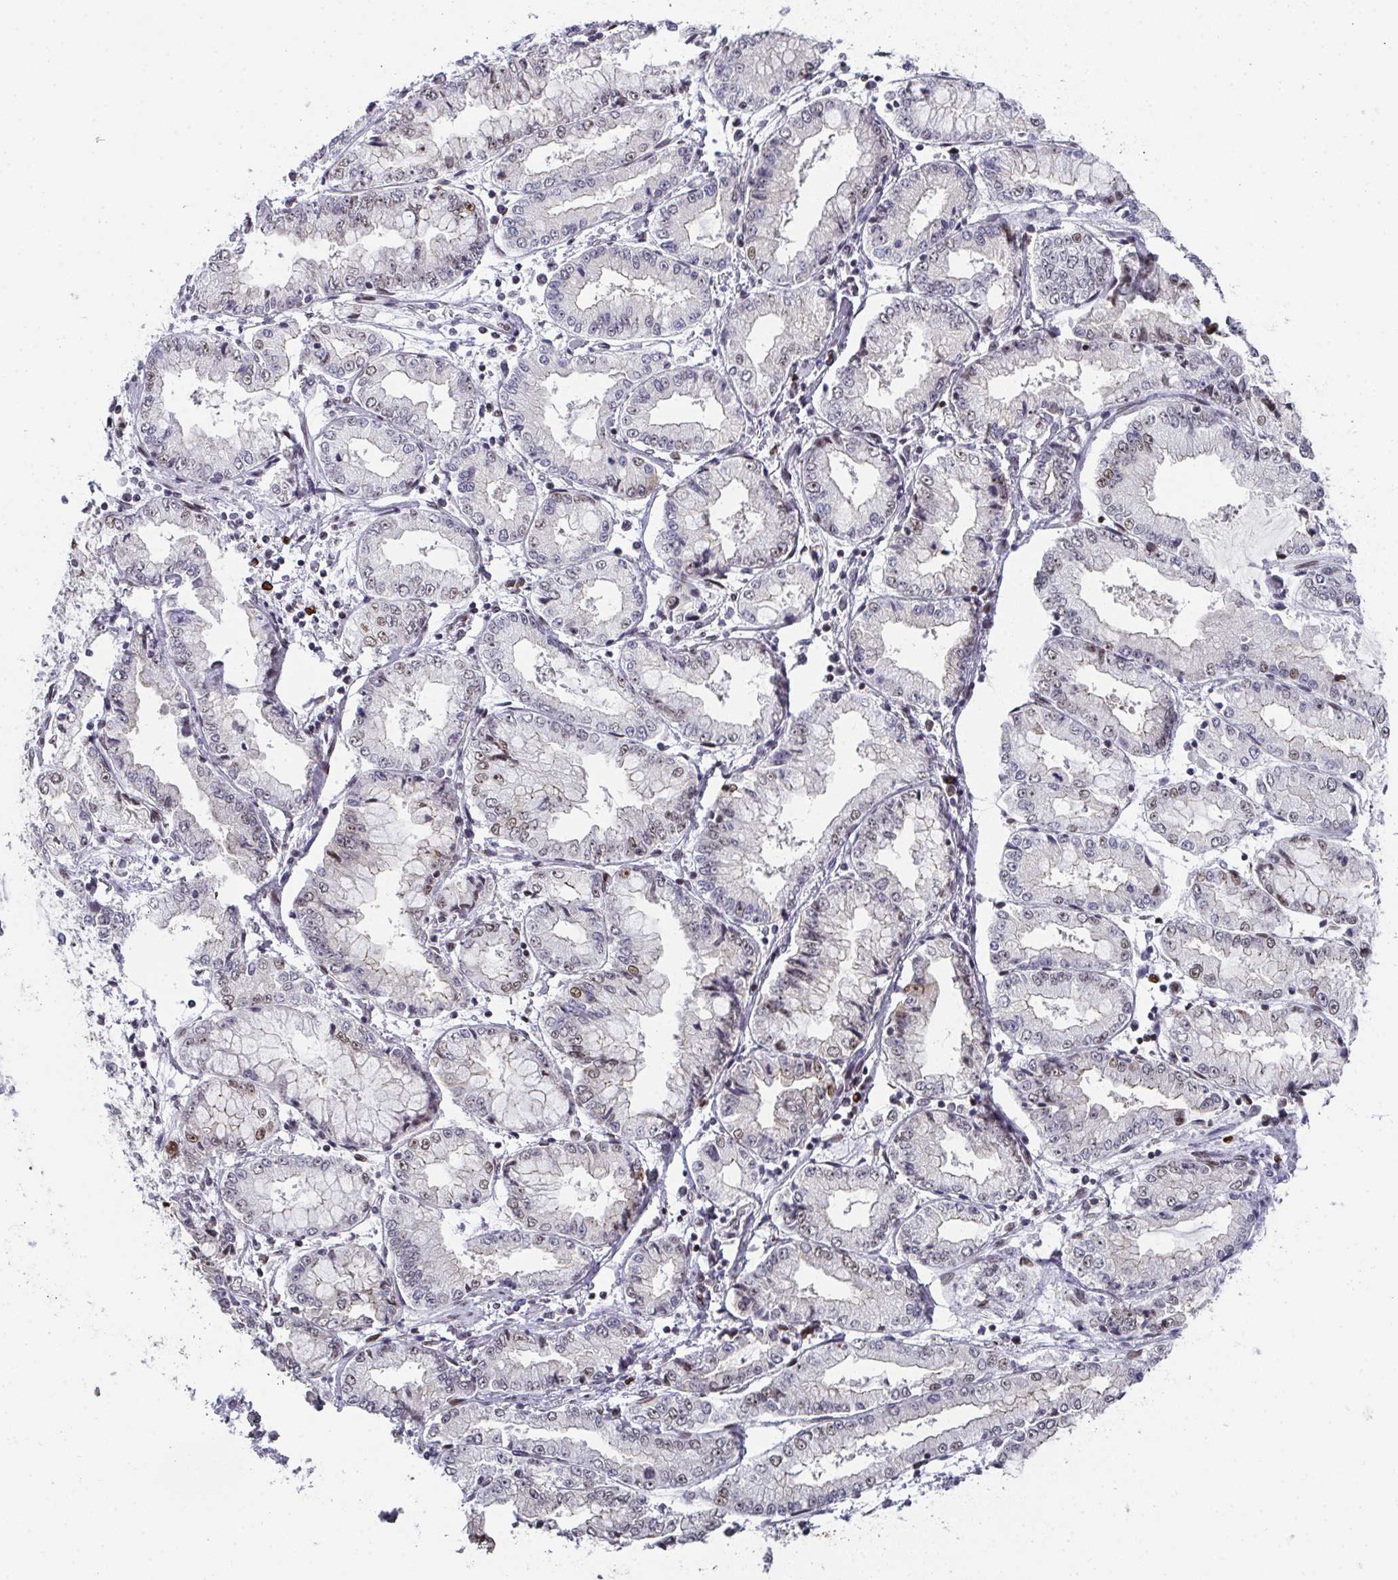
{"staining": {"intensity": "weak", "quantity": "<25%", "location": "nuclear"}, "tissue": "stomach cancer", "cell_type": "Tumor cells", "image_type": "cancer", "snomed": [{"axis": "morphology", "description": "Adenocarcinoma, NOS"}, {"axis": "topography", "description": "Stomach, upper"}], "caption": "Immunohistochemistry (IHC) micrograph of human stomach adenocarcinoma stained for a protein (brown), which exhibits no expression in tumor cells.", "gene": "RB1", "patient": {"sex": "female", "age": 74}}